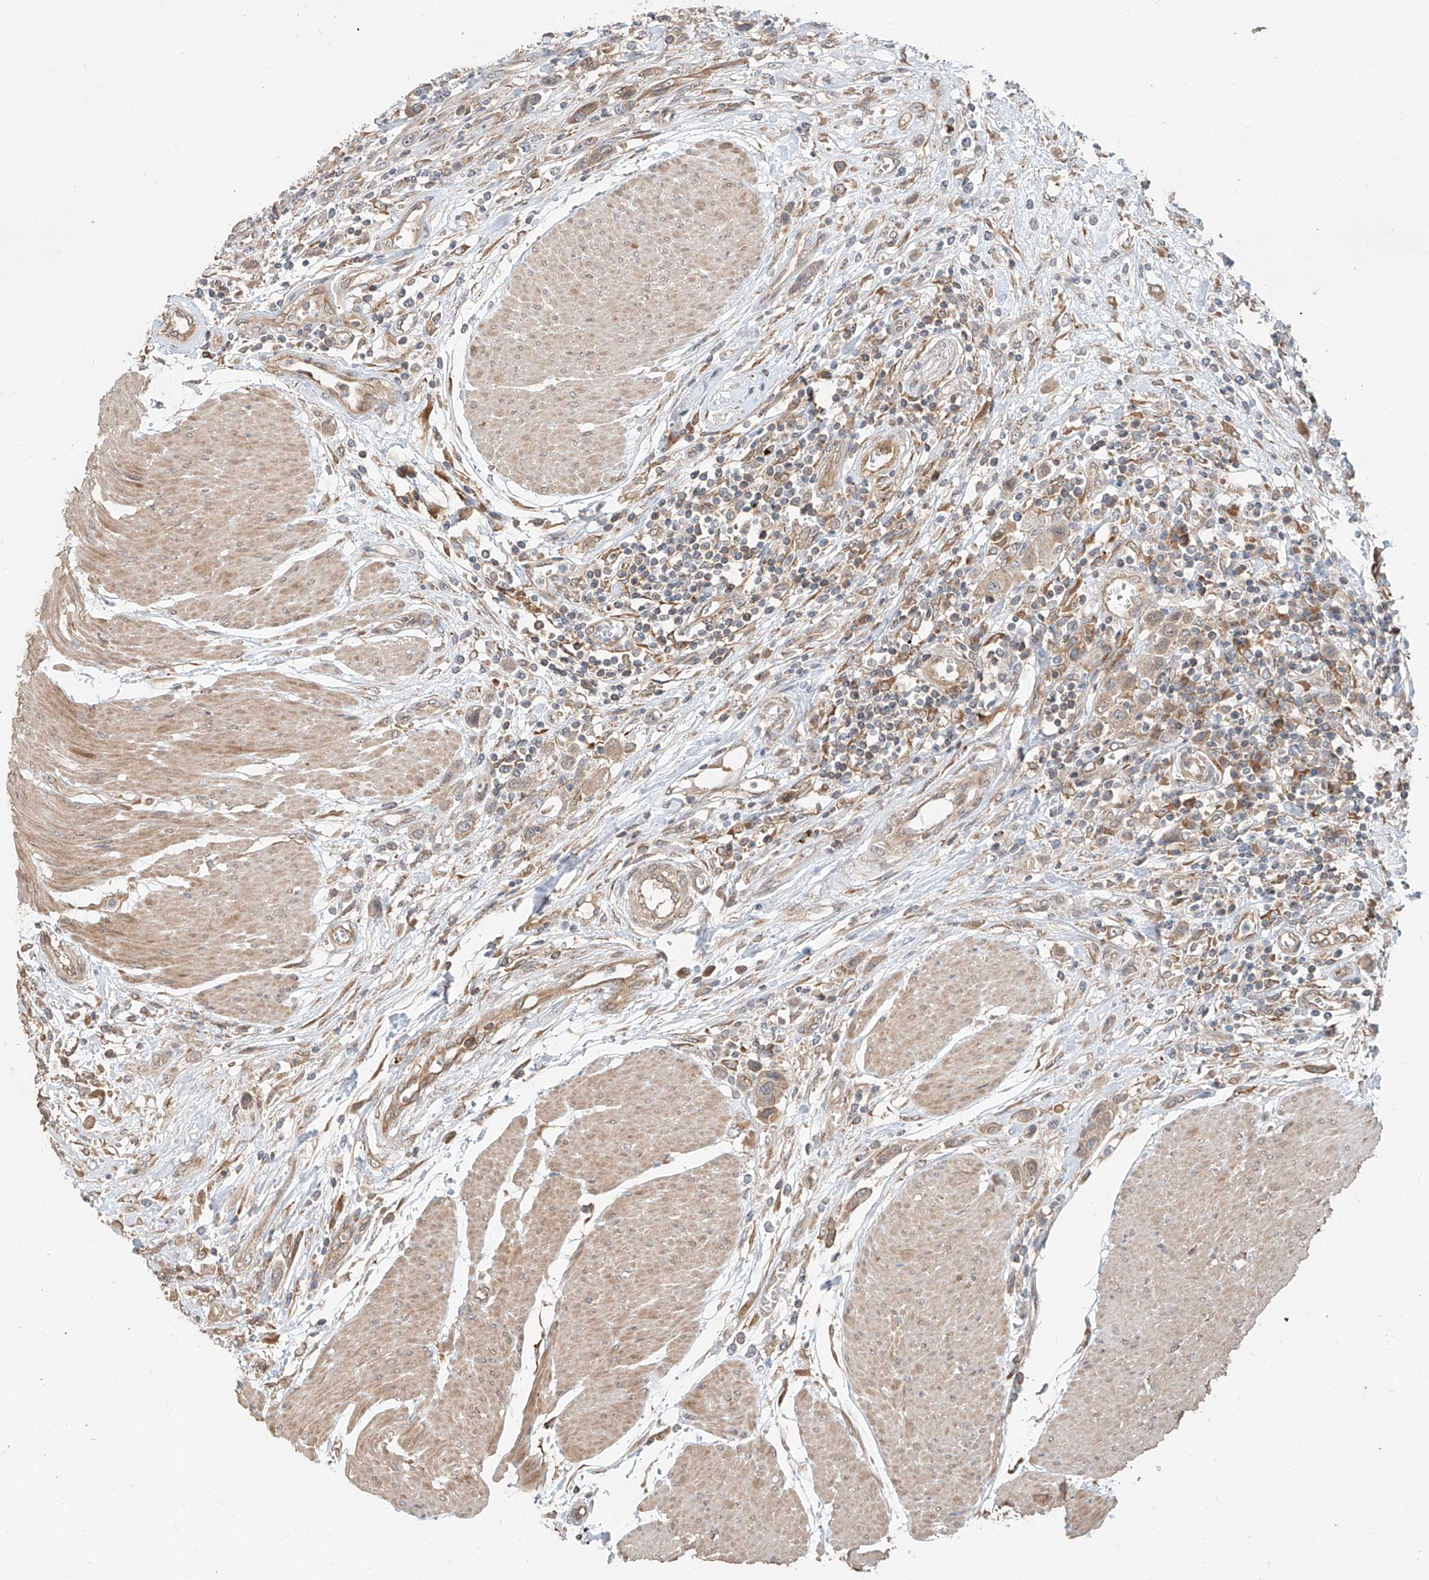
{"staining": {"intensity": "weak", "quantity": ">75%", "location": "cytoplasmic/membranous"}, "tissue": "urothelial cancer", "cell_type": "Tumor cells", "image_type": "cancer", "snomed": [{"axis": "morphology", "description": "Urothelial carcinoma, High grade"}, {"axis": "topography", "description": "Urinary bladder"}], "caption": "A brown stain highlights weak cytoplasmic/membranous positivity of a protein in urothelial carcinoma (high-grade) tumor cells.", "gene": "STX19", "patient": {"sex": "male", "age": 50}}